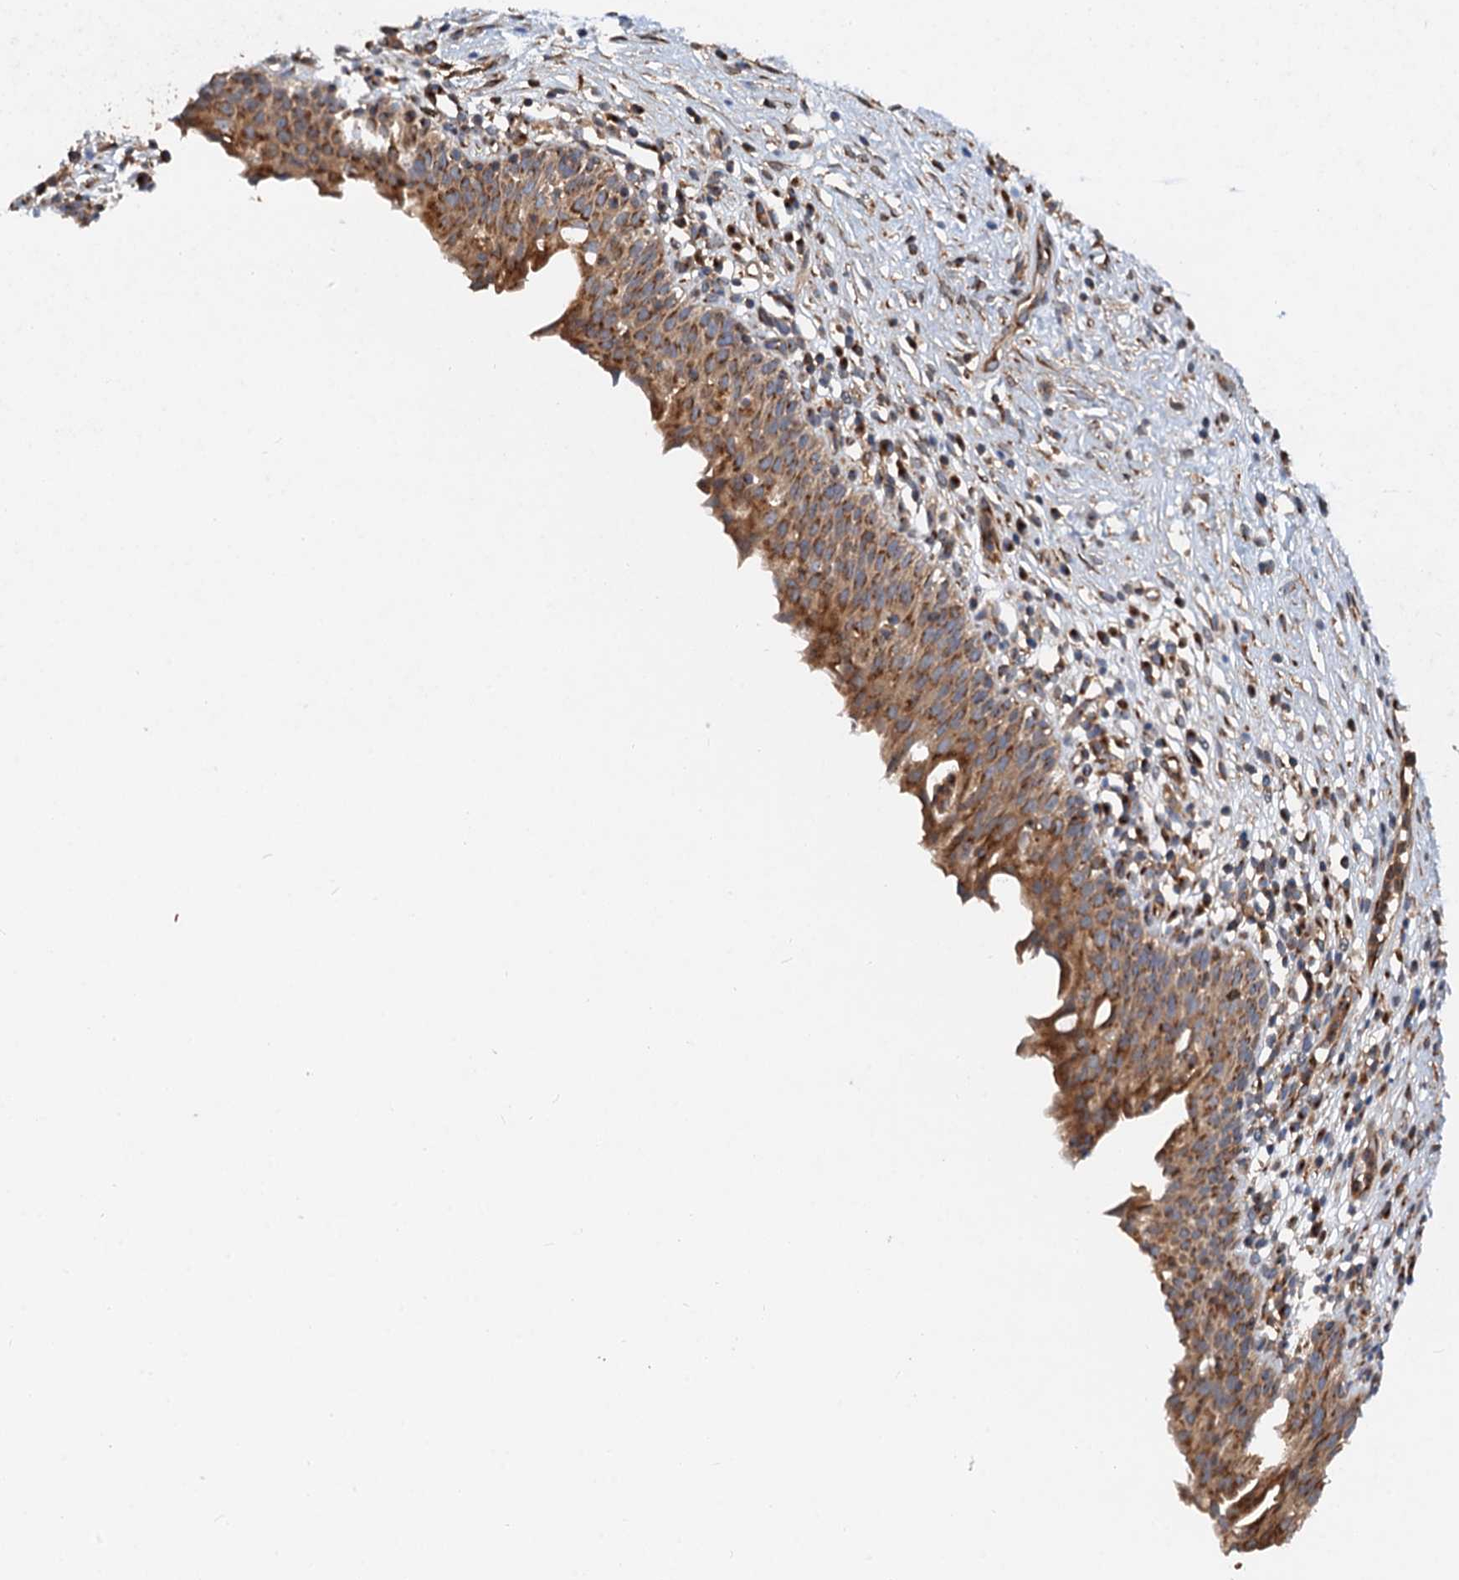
{"staining": {"intensity": "strong", "quantity": ">75%", "location": "cytoplasmic/membranous"}, "tissue": "urinary bladder", "cell_type": "Urothelial cells", "image_type": "normal", "snomed": [{"axis": "morphology", "description": "Normal tissue, NOS"}, {"axis": "morphology", "description": "Inflammation, NOS"}, {"axis": "topography", "description": "Urinary bladder"}], "caption": "Urothelial cells reveal strong cytoplasmic/membranous positivity in about >75% of cells in unremarkable urinary bladder.", "gene": "ANKRD26", "patient": {"sex": "male", "age": 63}}